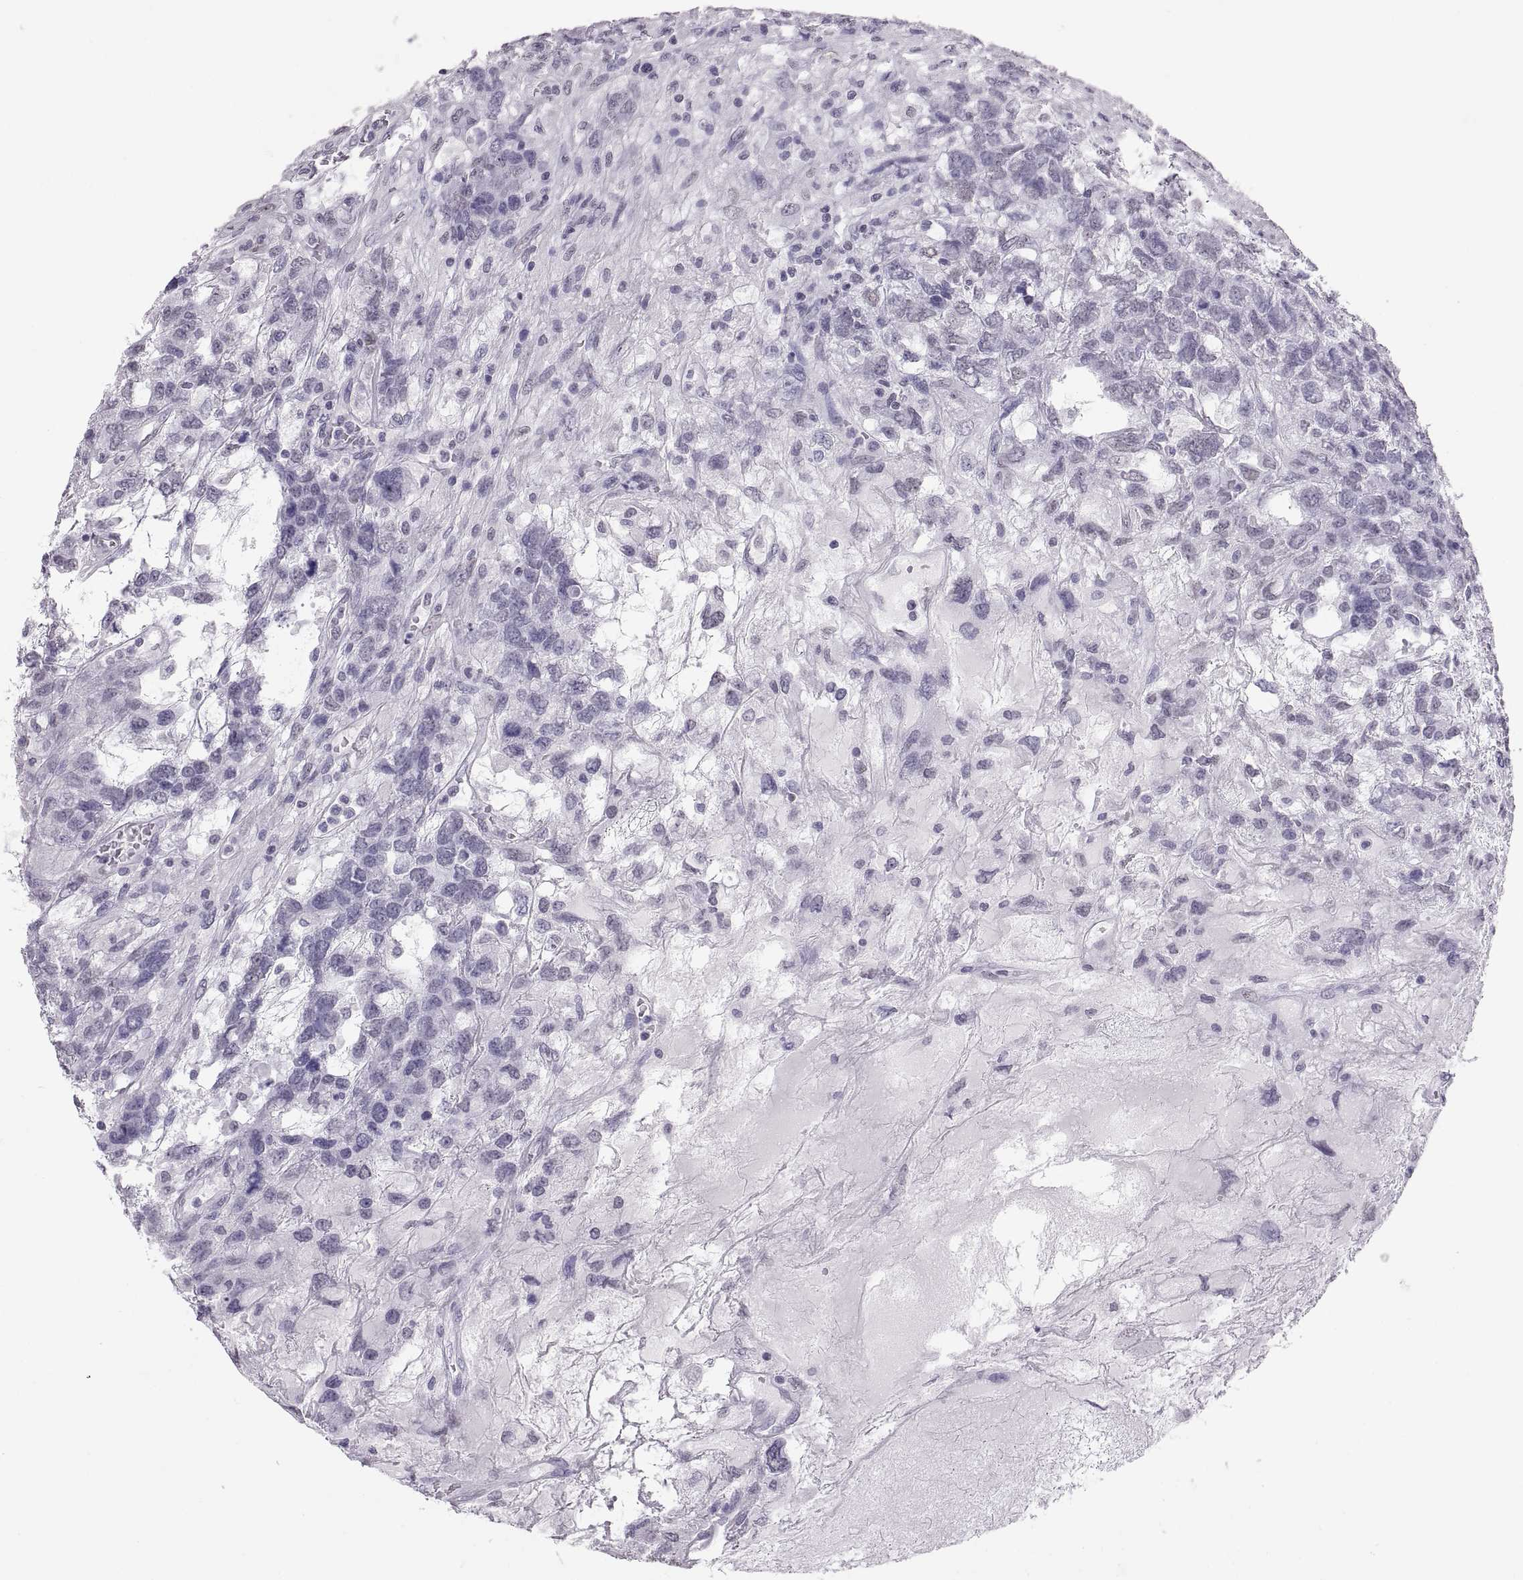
{"staining": {"intensity": "negative", "quantity": "none", "location": "none"}, "tissue": "testis cancer", "cell_type": "Tumor cells", "image_type": "cancer", "snomed": [{"axis": "morphology", "description": "Seminoma, NOS"}, {"axis": "topography", "description": "Testis"}], "caption": "DAB (3,3'-diaminobenzidine) immunohistochemical staining of testis cancer (seminoma) demonstrates no significant staining in tumor cells. (Stains: DAB (3,3'-diaminobenzidine) immunohistochemistry with hematoxylin counter stain, Microscopy: brightfield microscopy at high magnification).", "gene": "CARTPT", "patient": {"sex": "male", "age": 52}}